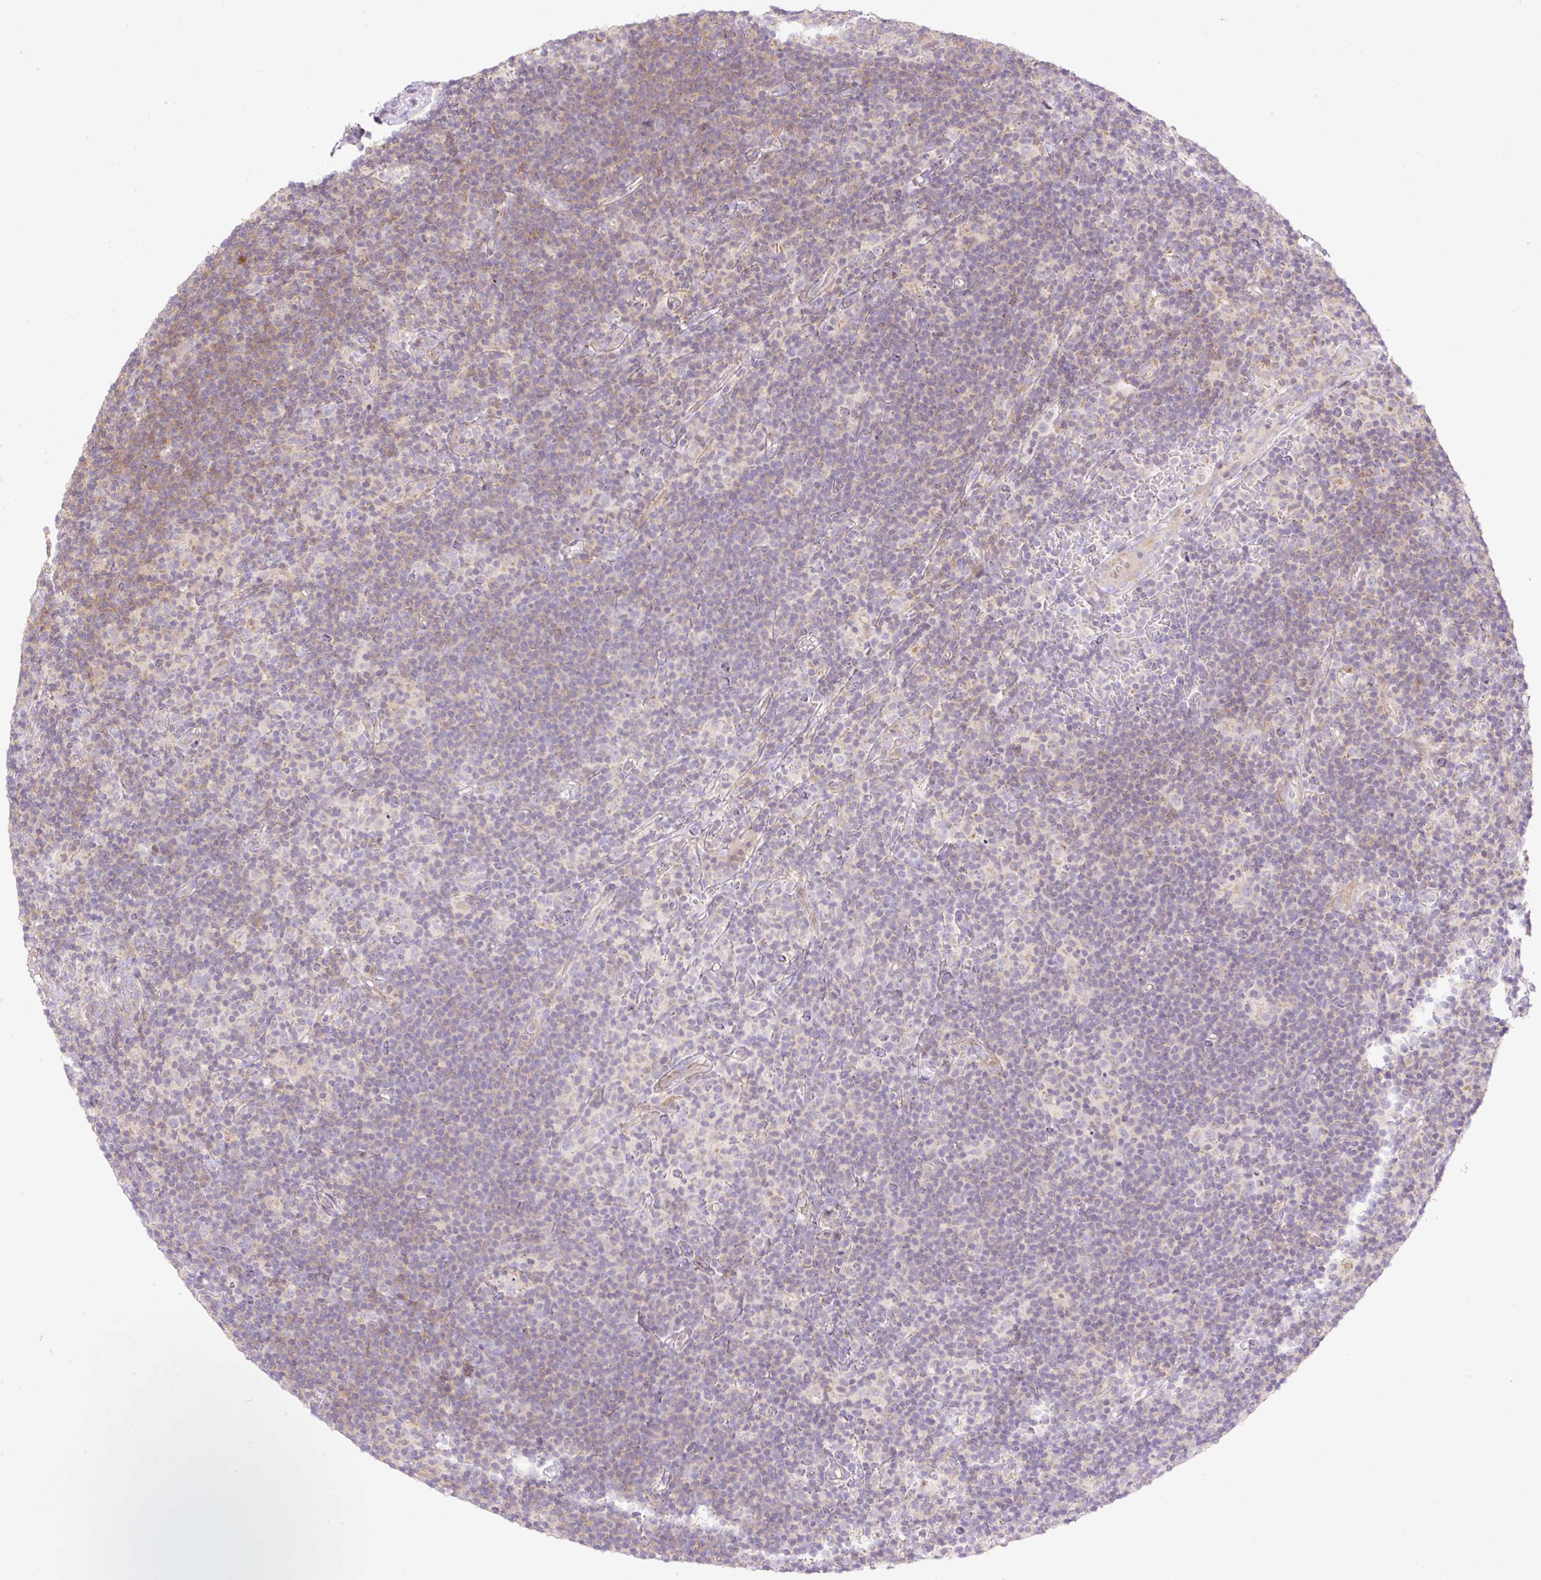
{"staining": {"intensity": "negative", "quantity": "none", "location": "none"}, "tissue": "lymphoma", "cell_type": "Tumor cells", "image_type": "cancer", "snomed": [{"axis": "morphology", "description": "Hodgkin's disease, NOS"}, {"axis": "topography", "description": "Lymph node"}], "caption": "Human Hodgkin's disease stained for a protein using immunohistochemistry demonstrates no positivity in tumor cells.", "gene": "VPS25", "patient": {"sex": "female", "age": 57}}